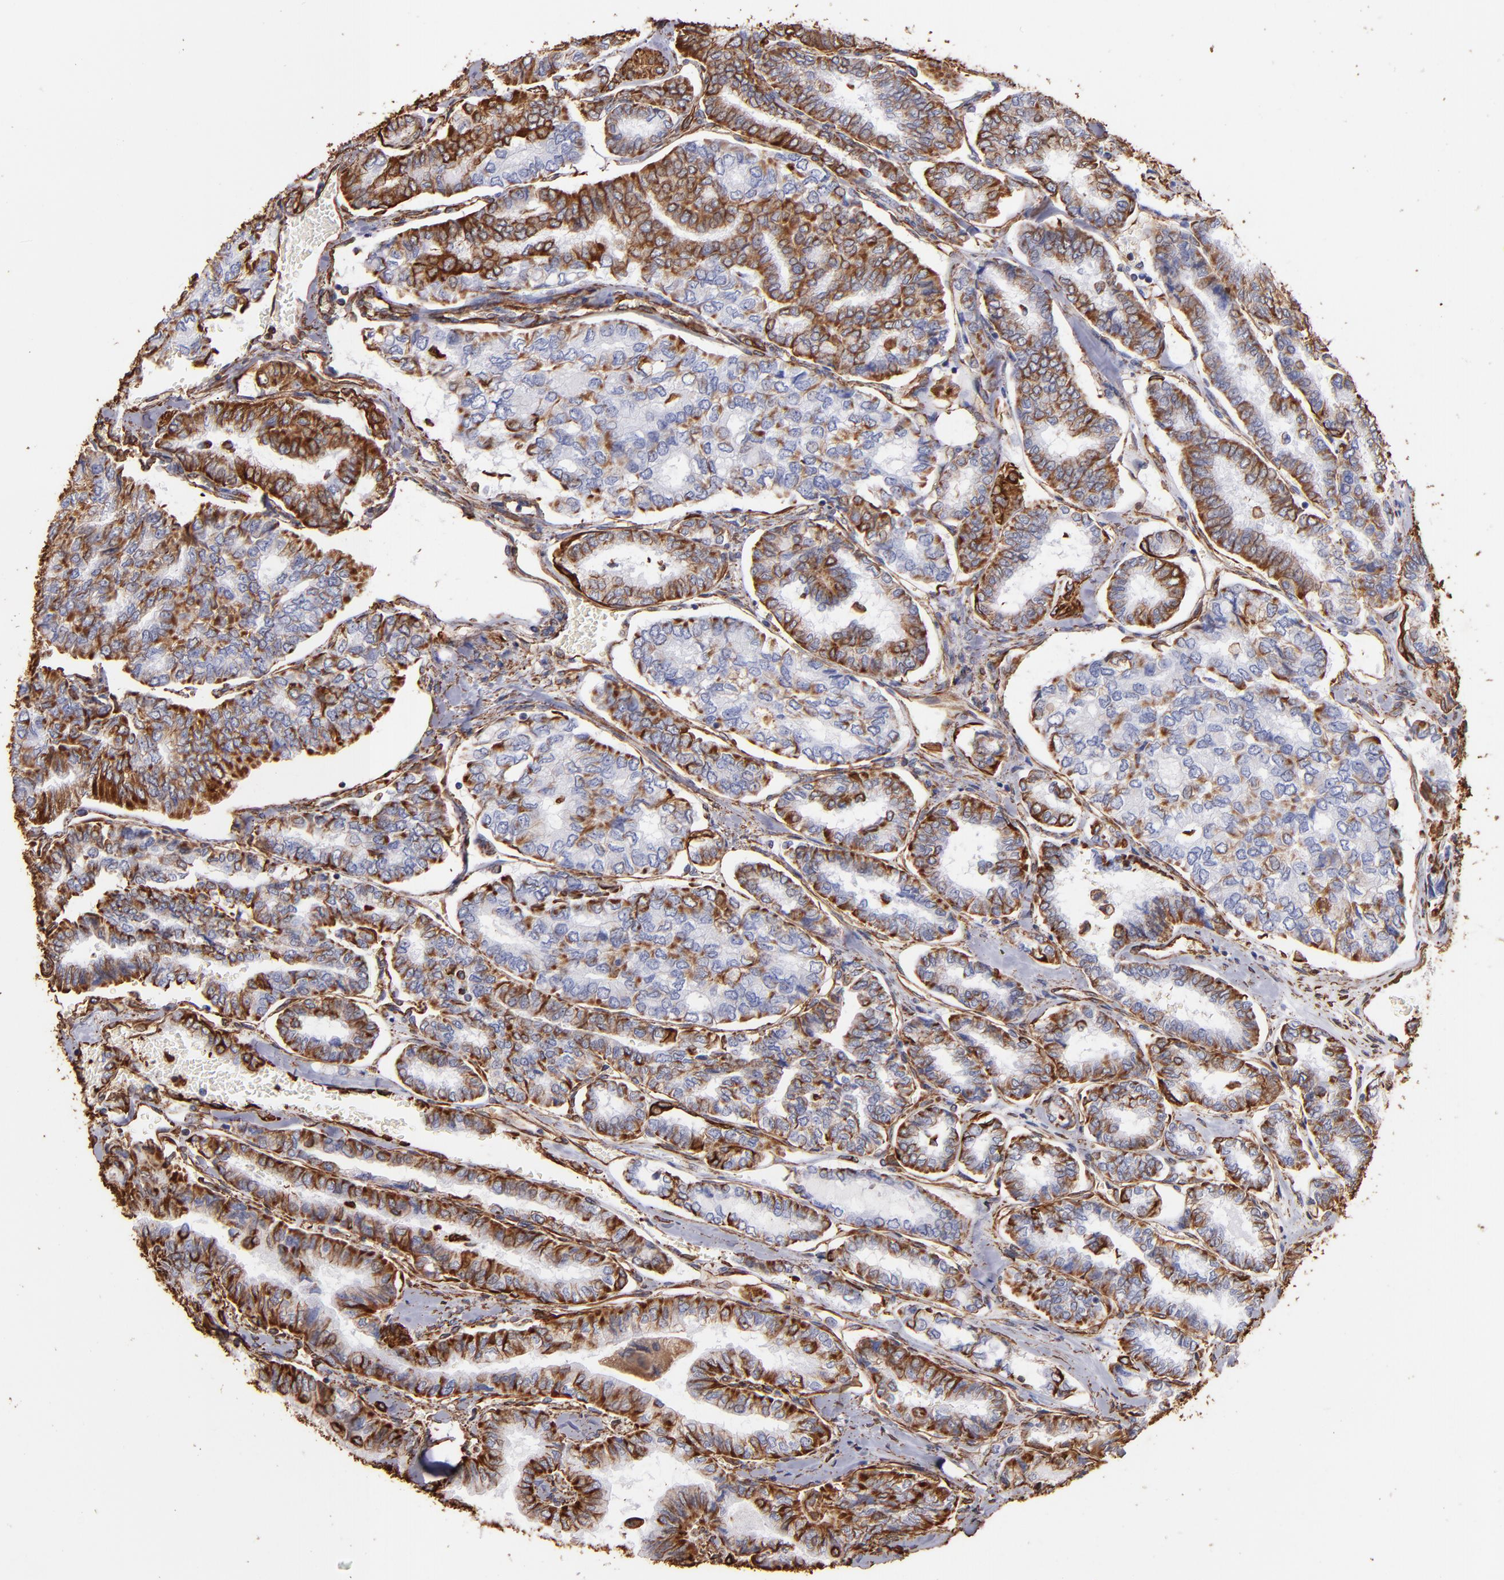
{"staining": {"intensity": "strong", "quantity": "25%-75%", "location": "cytoplasmic/membranous"}, "tissue": "thyroid cancer", "cell_type": "Tumor cells", "image_type": "cancer", "snomed": [{"axis": "morphology", "description": "Papillary adenocarcinoma, NOS"}, {"axis": "topography", "description": "Thyroid gland"}], "caption": "An immunohistochemistry (IHC) photomicrograph of tumor tissue is shown. Protein staining in brown highlights strong cytoplasmic/membranous positivity in papillary adenocarcinoma (thyroid) within tumor cells. (IHC, brightfield microscopy, high magnification).", "gene": "VIM", "patient": {"sex": "female", "age": 35}}